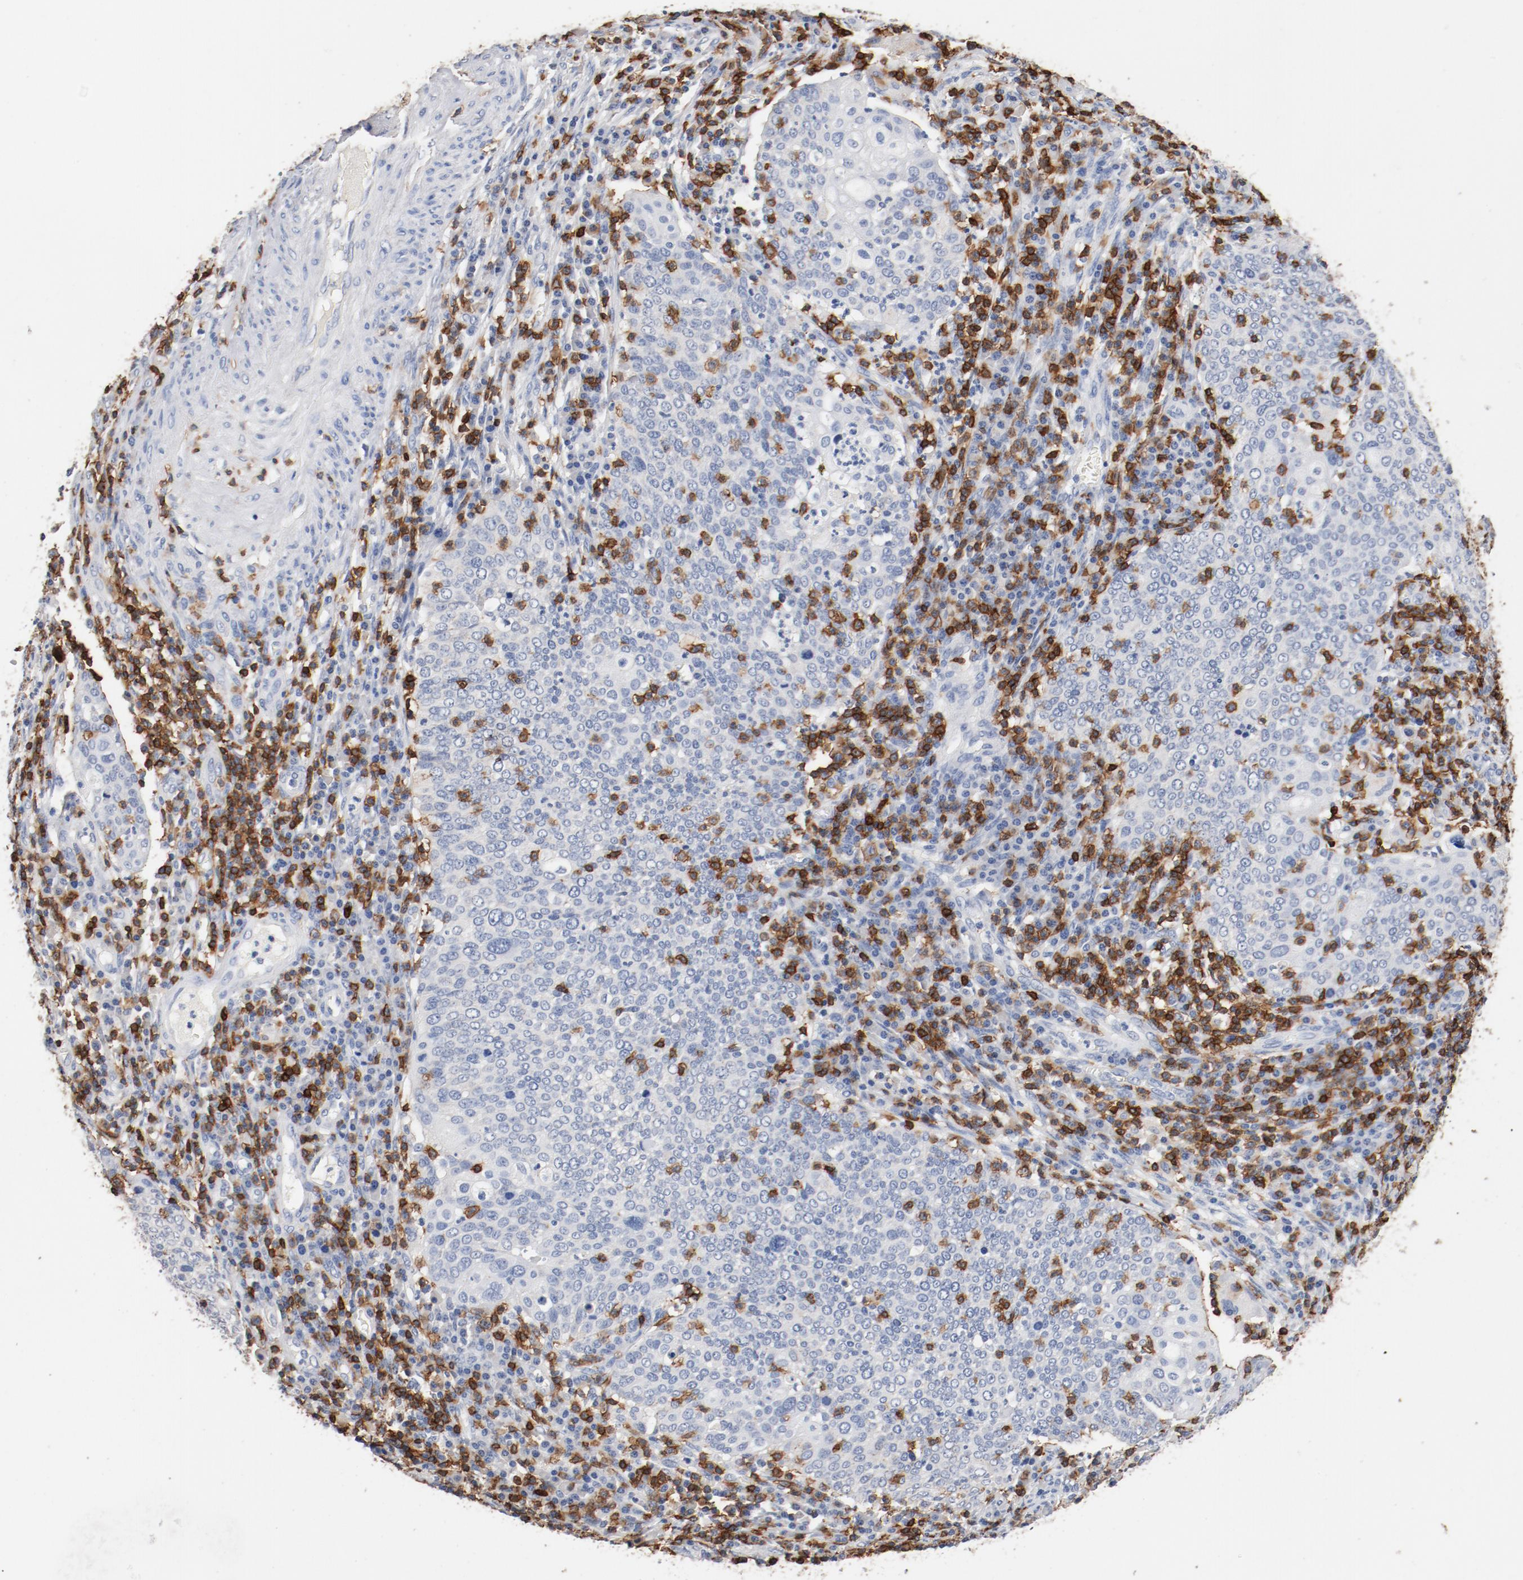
{"staining": {"intensity": "negative", "quantity": "none", "location": "none"}, "tissue": "cervical cancer", "cell_type": "Tumor cells", "image_type": "cancer", "snomed": [{"axis": "morphology", "description": "Squamous cell carcinoma, NOS"}, {"axis": "topography", "description": "Cervix"}], "caption": "Protein analysis of cervical cancer (squamous cell carcinoma) reveals no significant expression in tumor cells.", "gene": "CD247", "patient": {"sex": "female", "age": 40}}